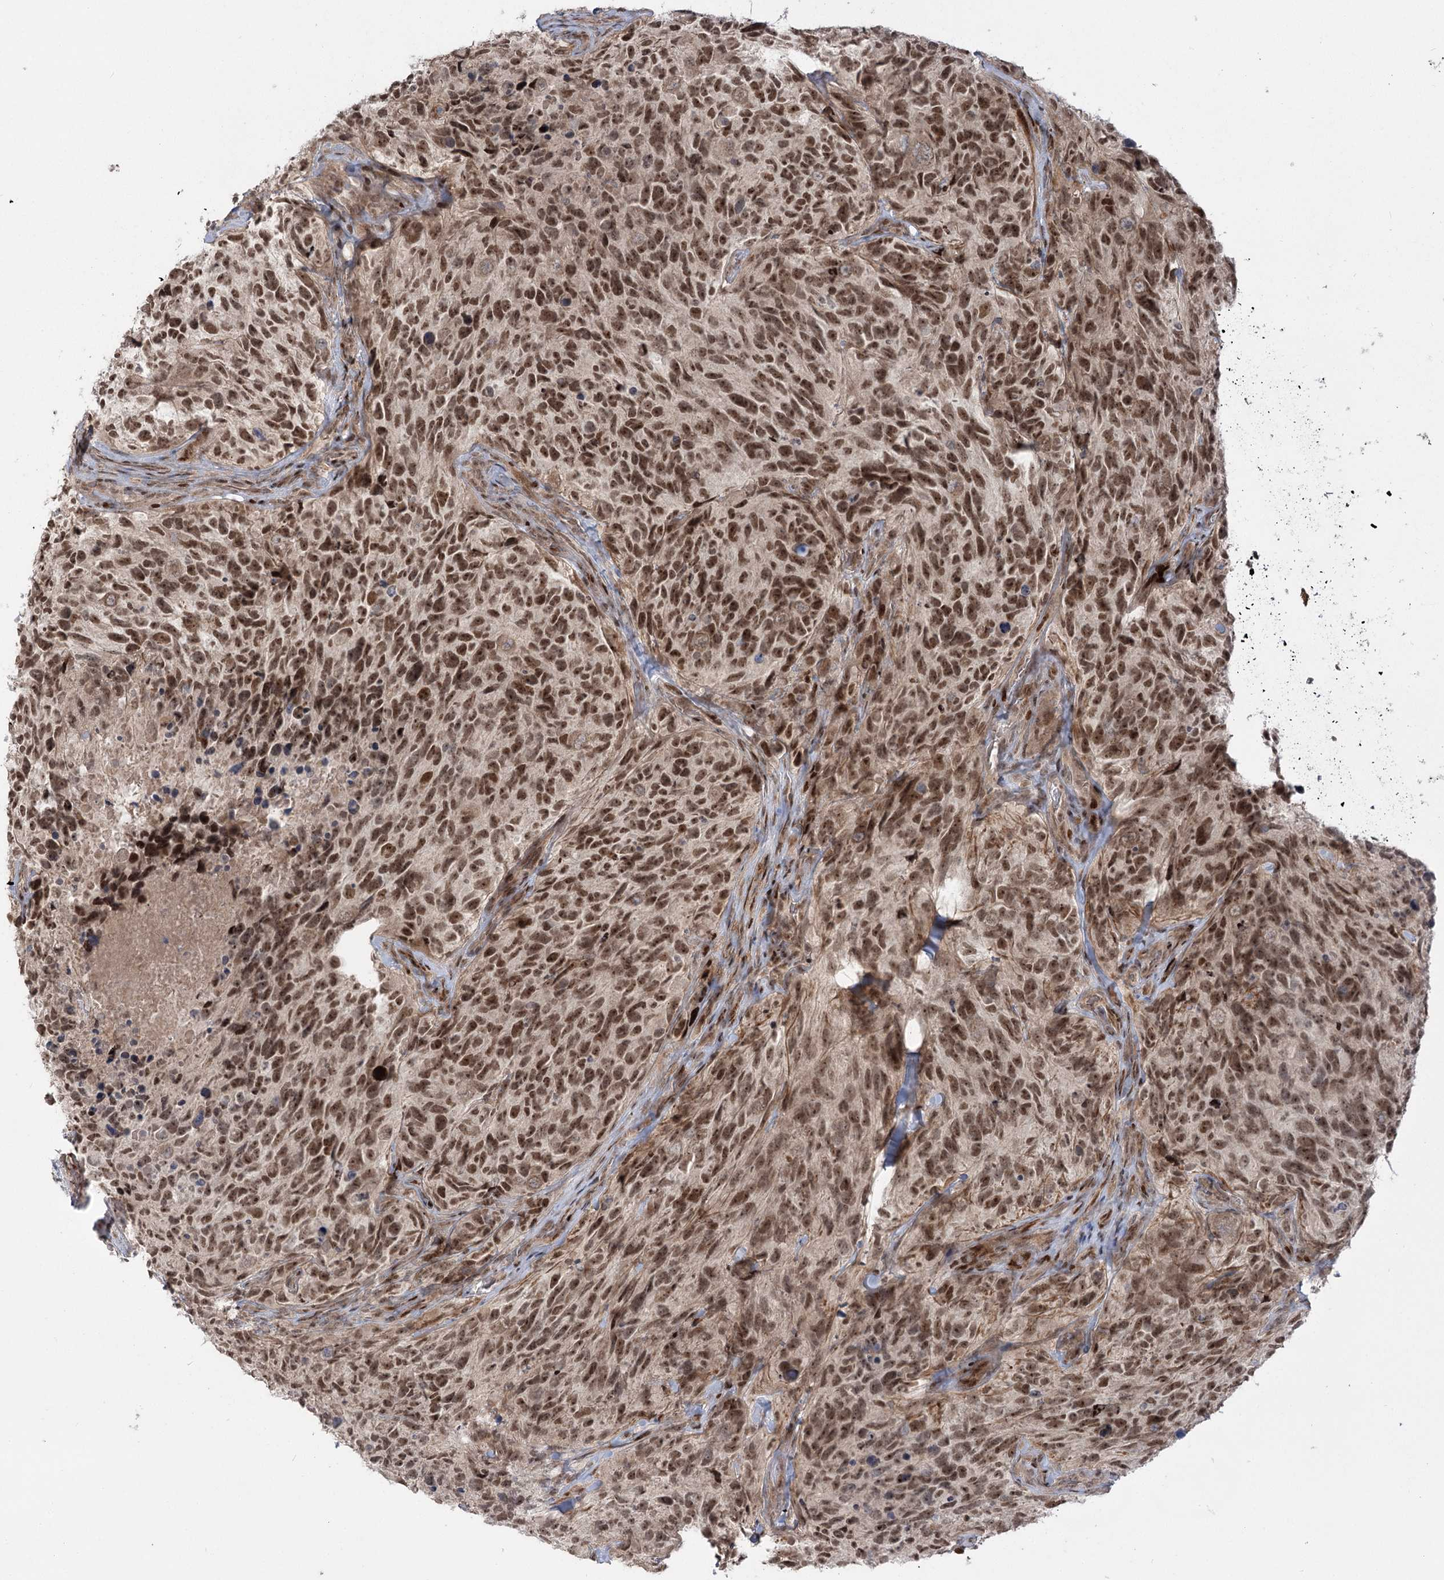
{"staining": {"intensity": "moderate", "quantity": ">75%", "location": "nuclear"}, "tissue": "glioma", "cell_type": "Tumor cells", "image_type": "cancer", "snomed": [{"axis": "morphology", "description": "Glioma, malignant, High grade"}, {"axis": "topography", "description": "Brain"}], "caption": "An image of malignant glioma (high-grade) stained for a protein reveals moderate nuclear brown staining in tumor cells.", "gene": "HELQ", "patient": {"sex": "male", "age": 69}}